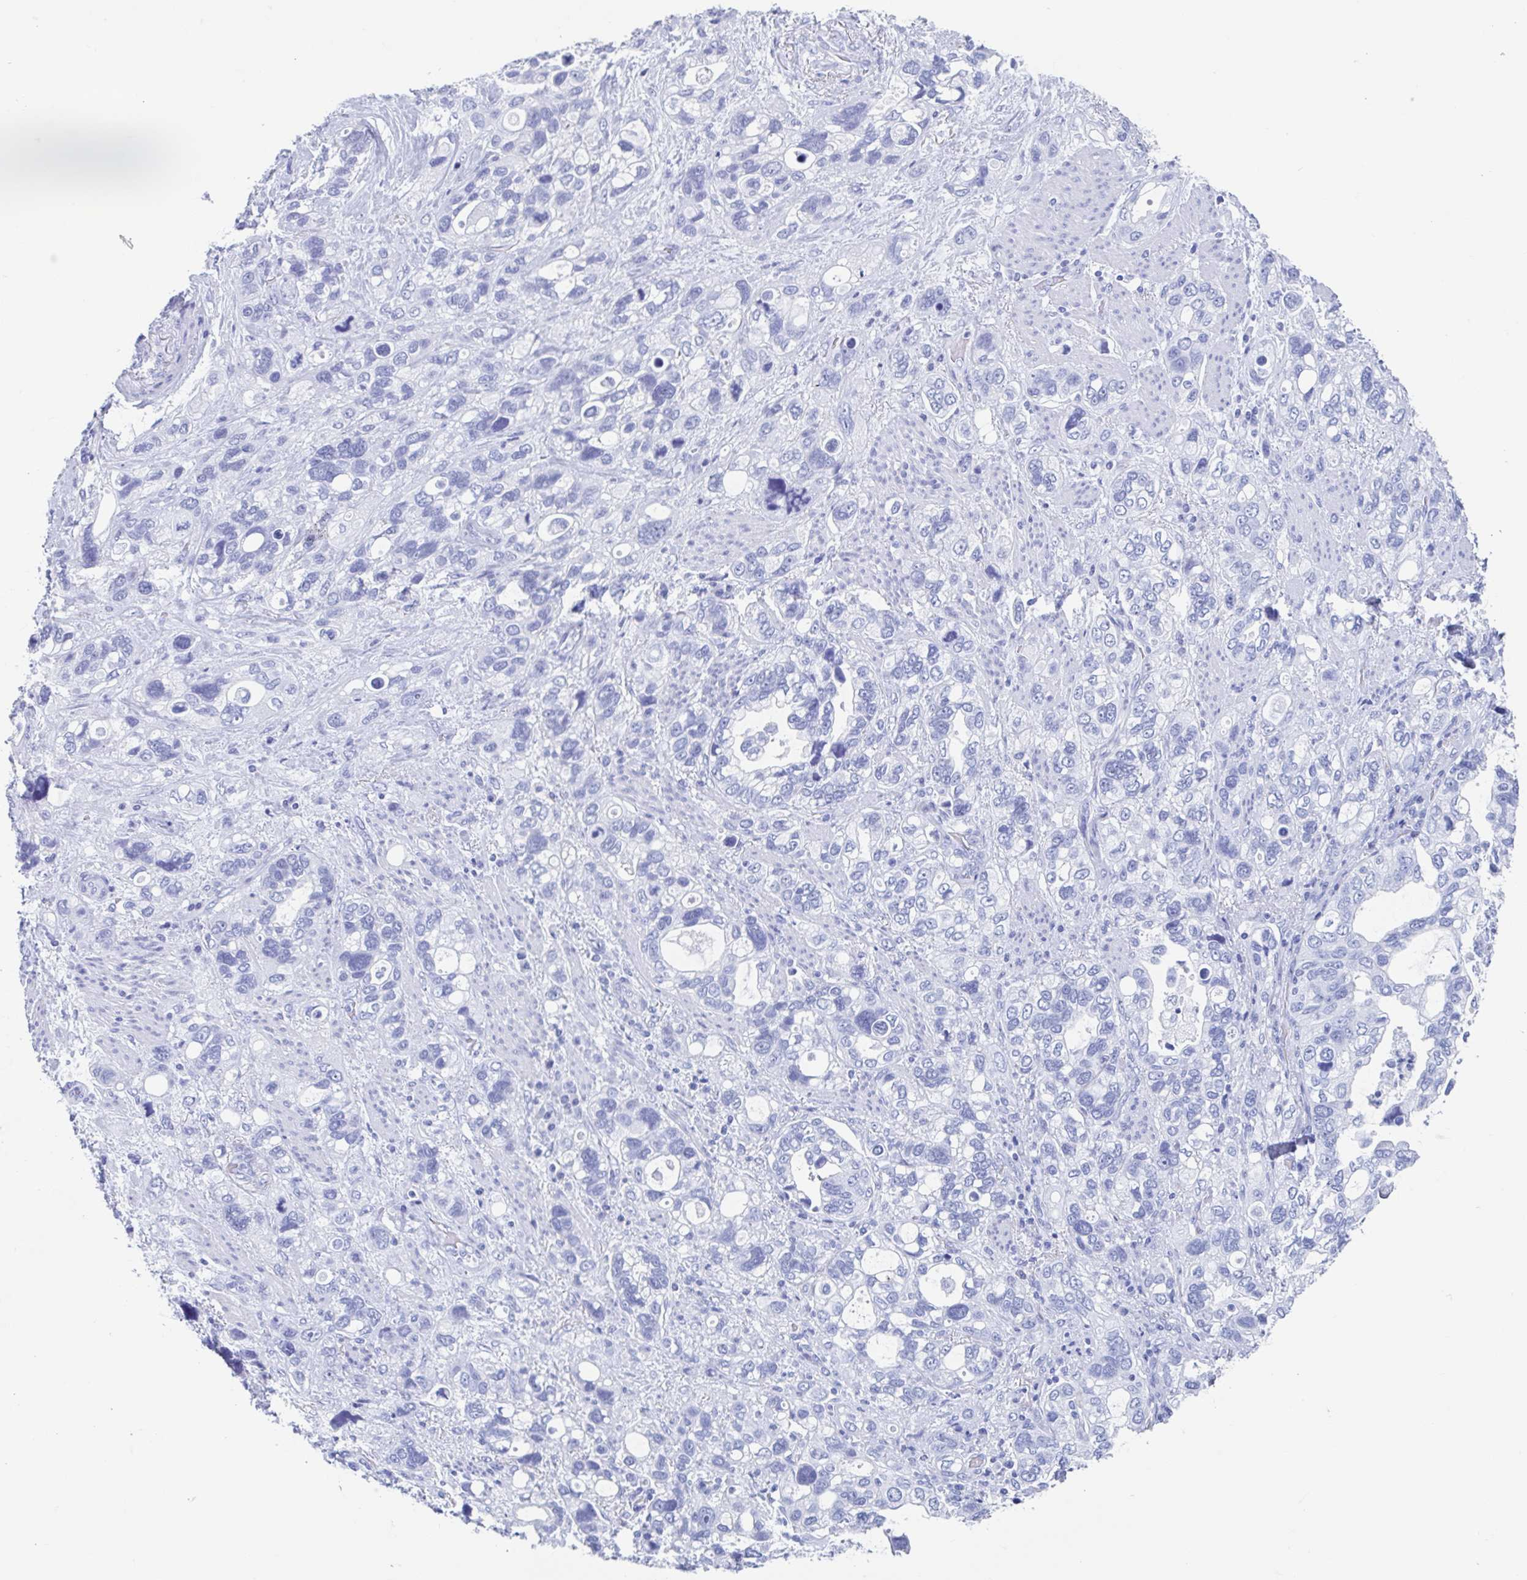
{"staining": {"intensity": "negative", "quantity": "none", "location": "none"}, "tissue": "stomach cancer", "cell_type": "Tumor cells", "image_type": "cancer", "snomed": [{"axis": "morphology", "description": "Adenocarcinoma, NOS"}, {"axis": "topography", "description": "Stomach, upper"}], "caption": "A photomicrograph of adenocarcinoma (stomach) stained for a protein shows no brown staining in tumor cells. (DAB (3,3'-diaminobenzidine) immunohistochemistry visualized using brightfield microscopy, high magnification).", "gene": "HDGFL1", "patient": {"sex": "female", "age": 81}}